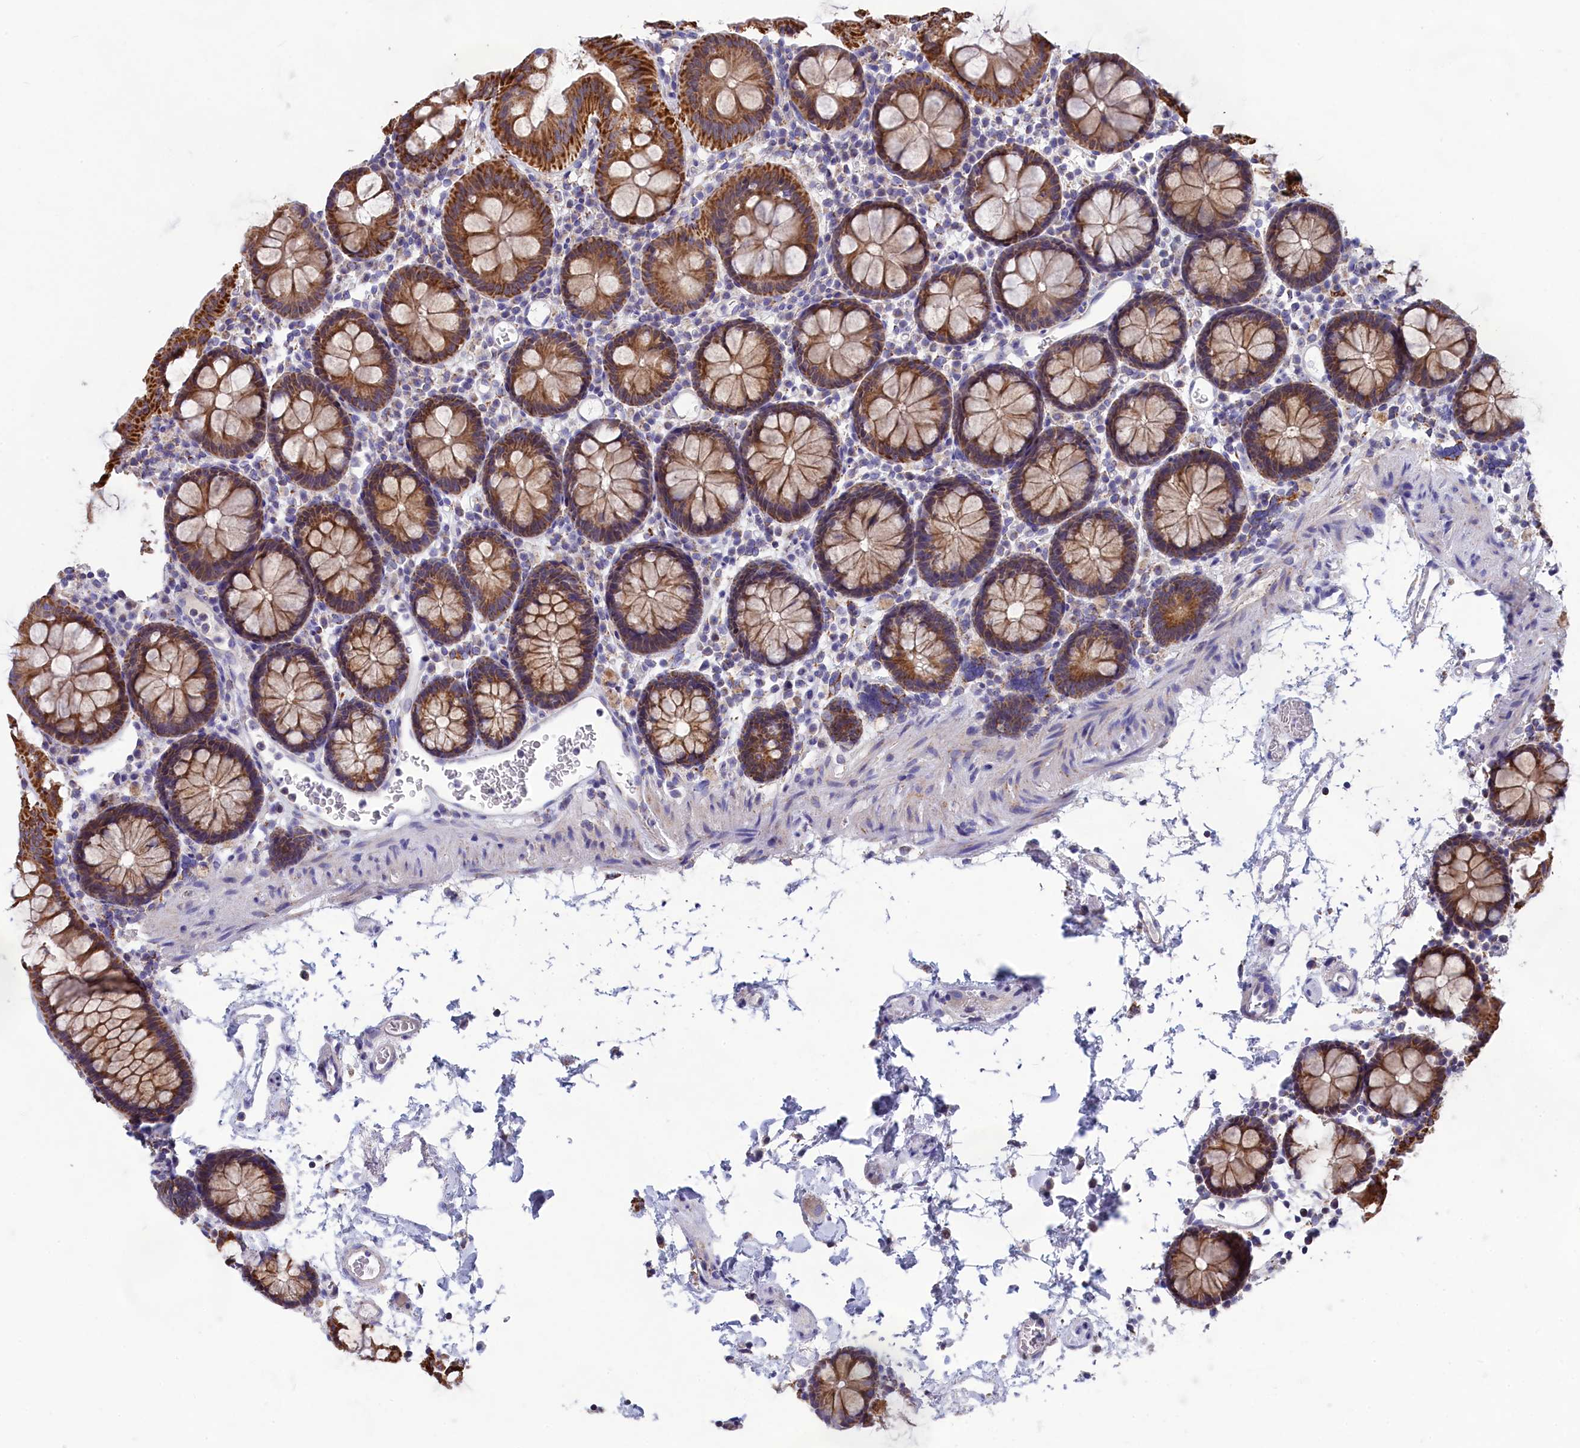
{"staining": {"intensity": "weak", "quantity": ">75%", "location": "cytoplasmic/membranous"}, "tissue": "colon", "cell_type": "Endothelial cells", "image_type": "normal", "snomed": [{"axis": "morphology", "description": "Normal tissue, NOS"}, {"axis": "topography", "description": "Colon"}], "caption": "Protein expression analysis of normal human colon reveals weak cytoplasmic/membranous staining in about >75% of endothelial cells. The staining was performed using DAB (3,3'-diaminobenzidine), with brown indicating positive protein expression. Nuclei are stained blue with hematoxylin.", "gene": "PRDM12", "patient": {"sex": "male", "age": 75}}